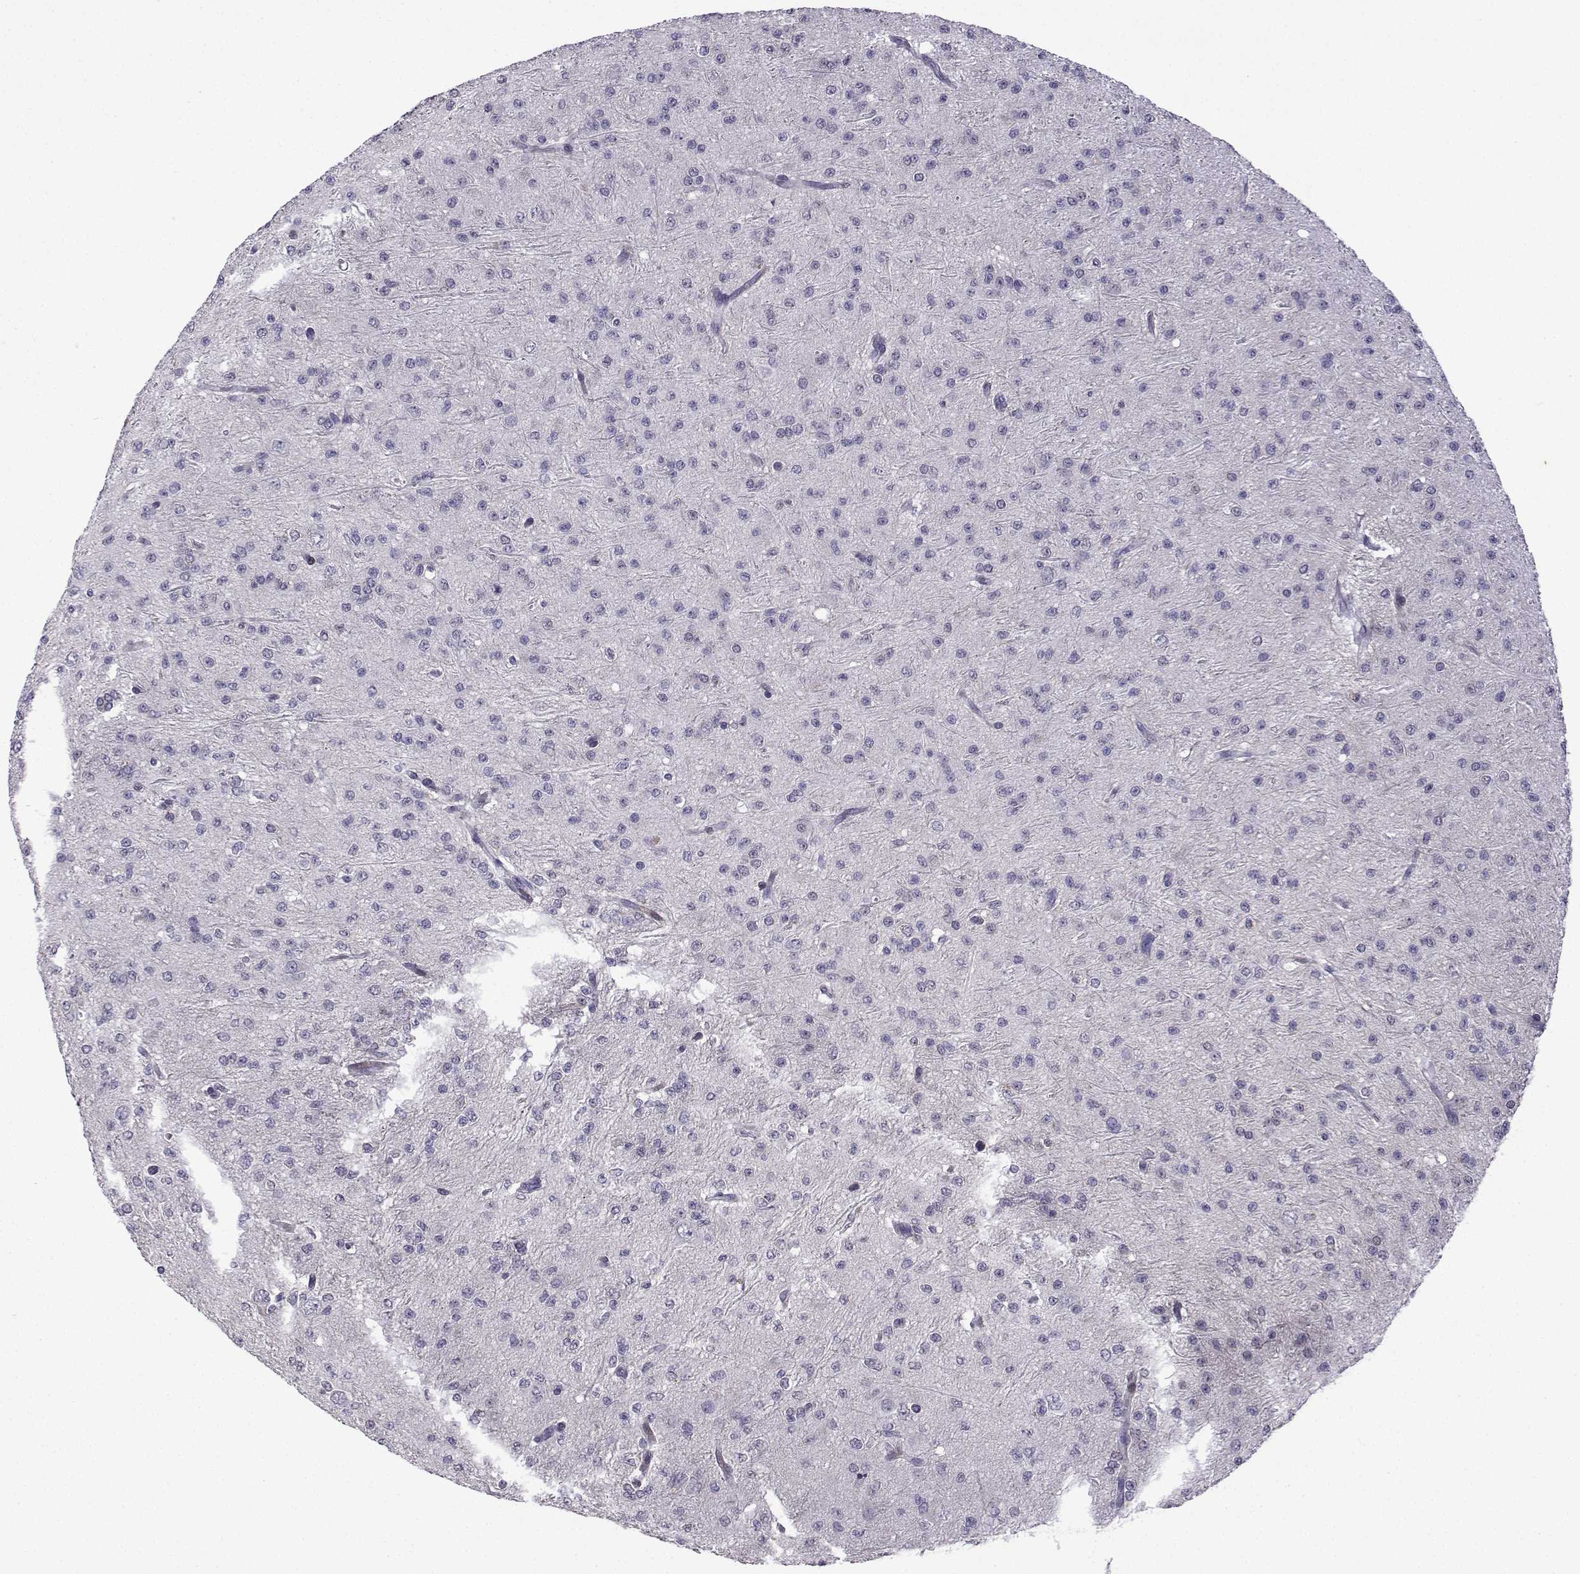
{"staining": {"intensity": "negative", "quantity": "none", "location": "none"}, "tissue": "glioma", "cell_type": "Tumor cells", "image_type": "cancer", "snomed": [{"axis": "morphology", "description": "Glioma, malignant, Low grade"}, {"axis": "topography", "description": "Brain"}], "caption": "Tumor cells show no significant expression in malignant glioma (low-grade).", "gene": "CFAP70", "patient": {"sex": "male", "age": 27}}